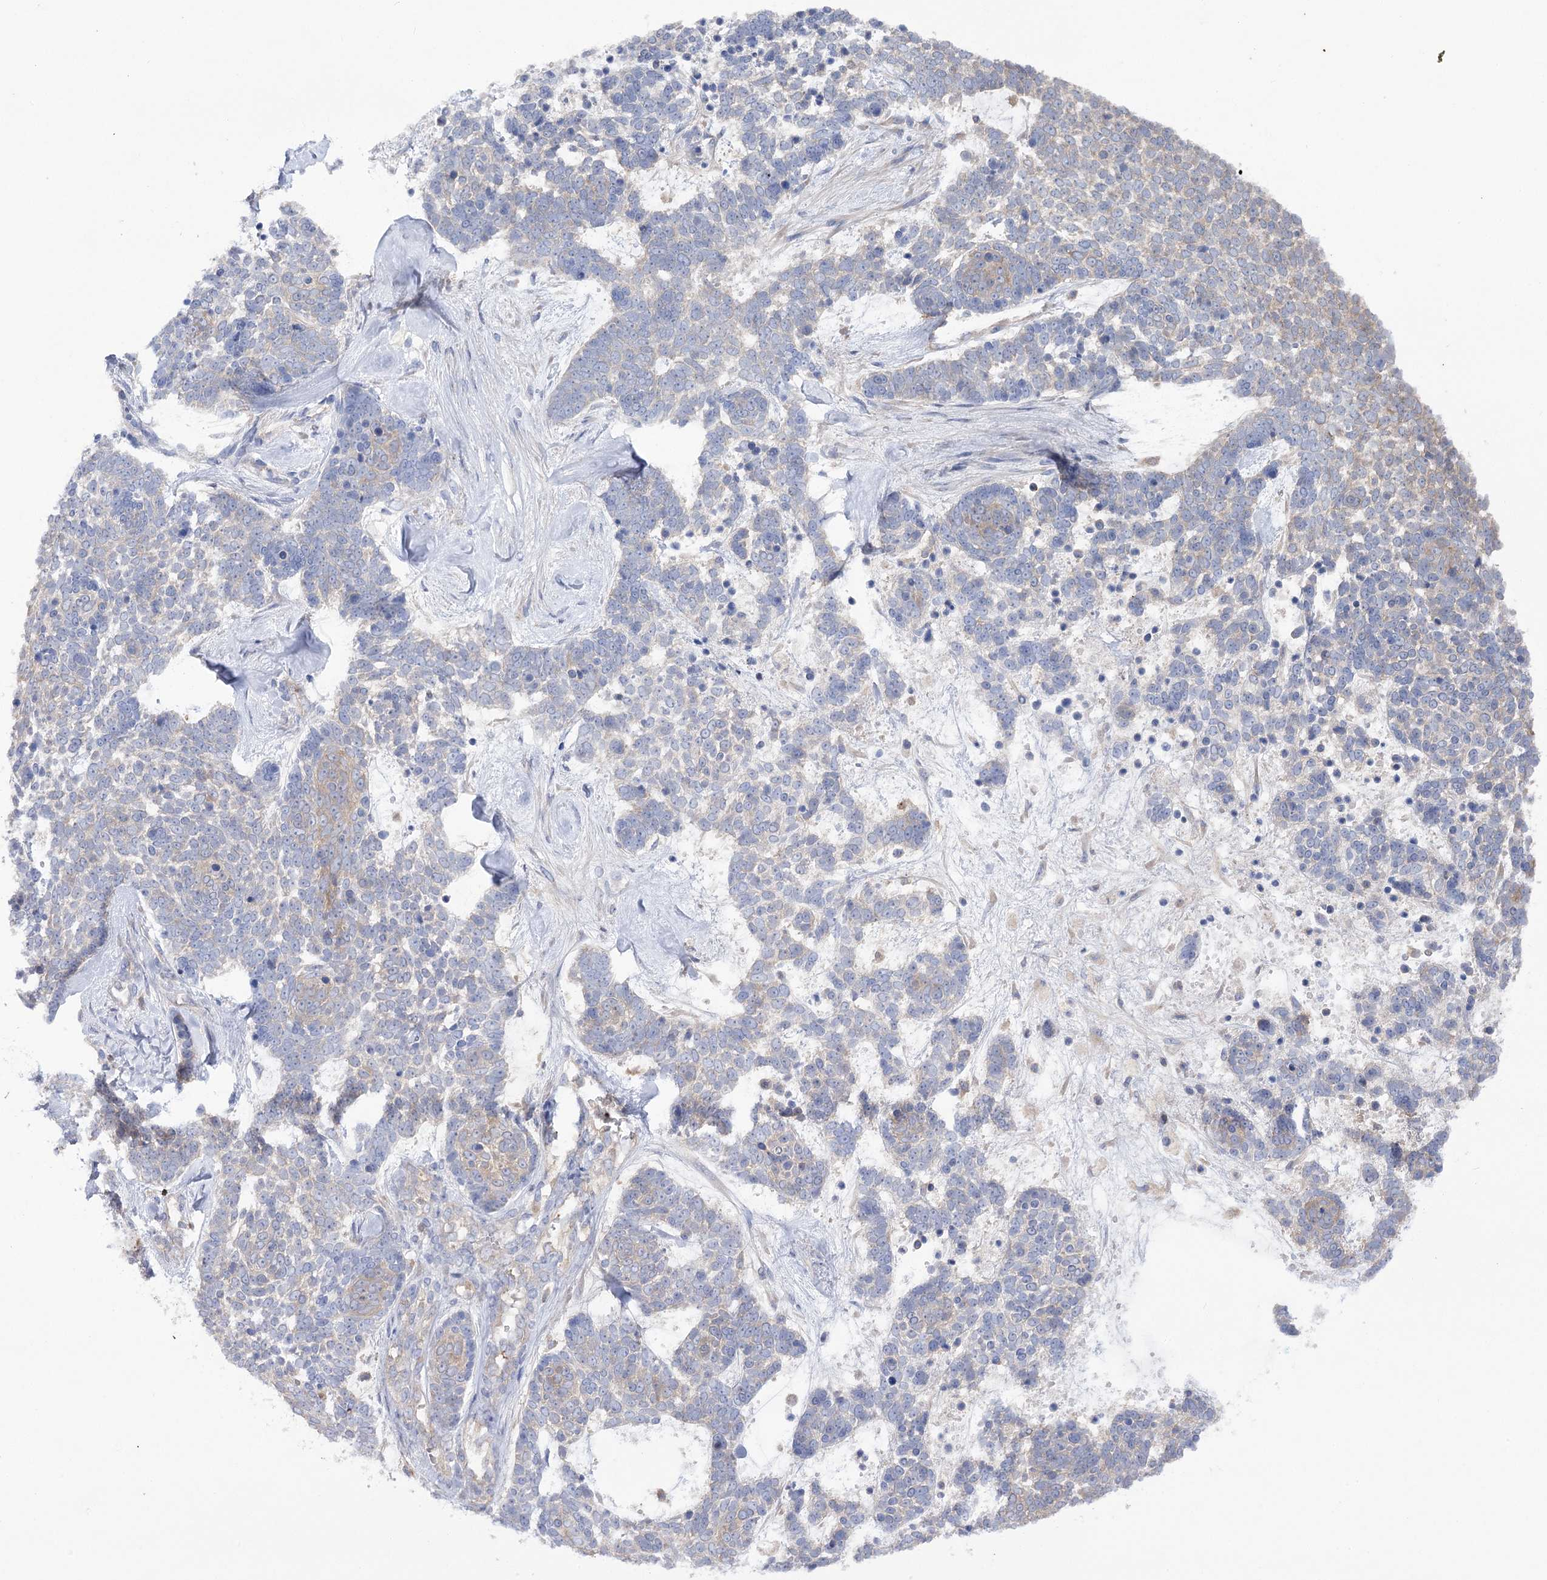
{"staining": {"intensity": "weak", "quantity": "25%-75%", "location": "cytoplasmic/membranous"}, "tissue": "skin cancer", "cell_type": "Tumor cells", "image_type": "cancer", "snomed": [{"axis": "morphology", "description": "Basal cell carcinoma"}, {"axis": "topography", "description": "Skin"}], "caption": "A brown stain shows weak cytoplasmic/membranous staining of a protein in human skin cancer (basal cell carcinoma) tumor cells.", "gene": "VPS37B", "patient": {"sex": "female", "age": 81}}